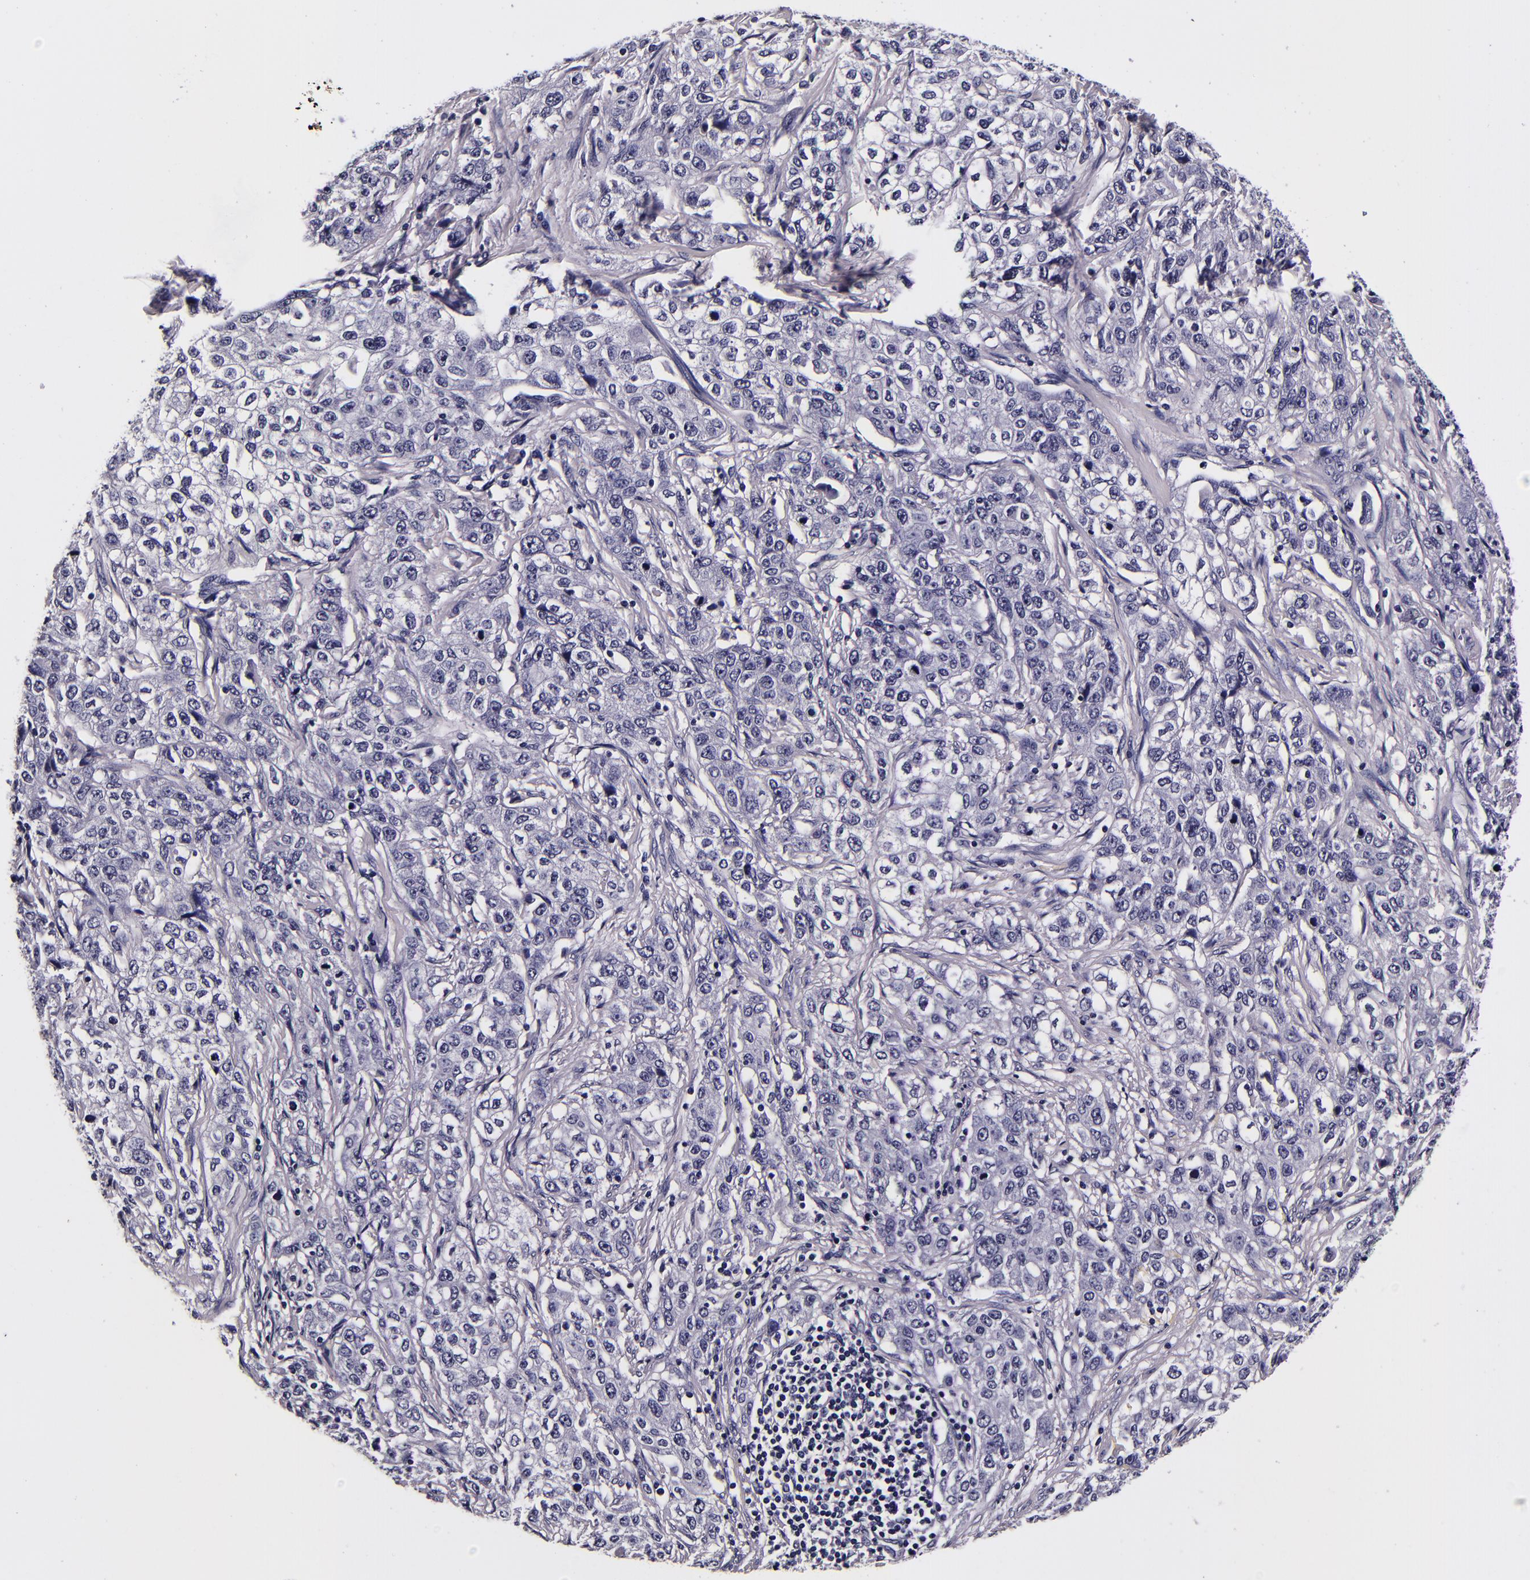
{"staining": {"intensity": "negative", "quantity": "none", "location": "none"}, "tissue": "stomach cancer", "cell_type": "Tumor cells", "image_type": "cancer", "snomed": [{"axis": "morphology", "description": "Adenocarcinoma, NOS"}, {"axis": "topography", "description": "Stomach"}], "caption": "This histopathology image is of stomach cancer stained with immunohistochemistry (IHC) to label a protein in brown with the nuclei are counter-stained blue. There is no staining in tumor cells. (DAB (3,3'-diaminobenzidine) immunohistochemistry (IHC) with hematoxylin counter stain).", "gene": "FBN1", "patient": {"sex": "male", "age": 48}}